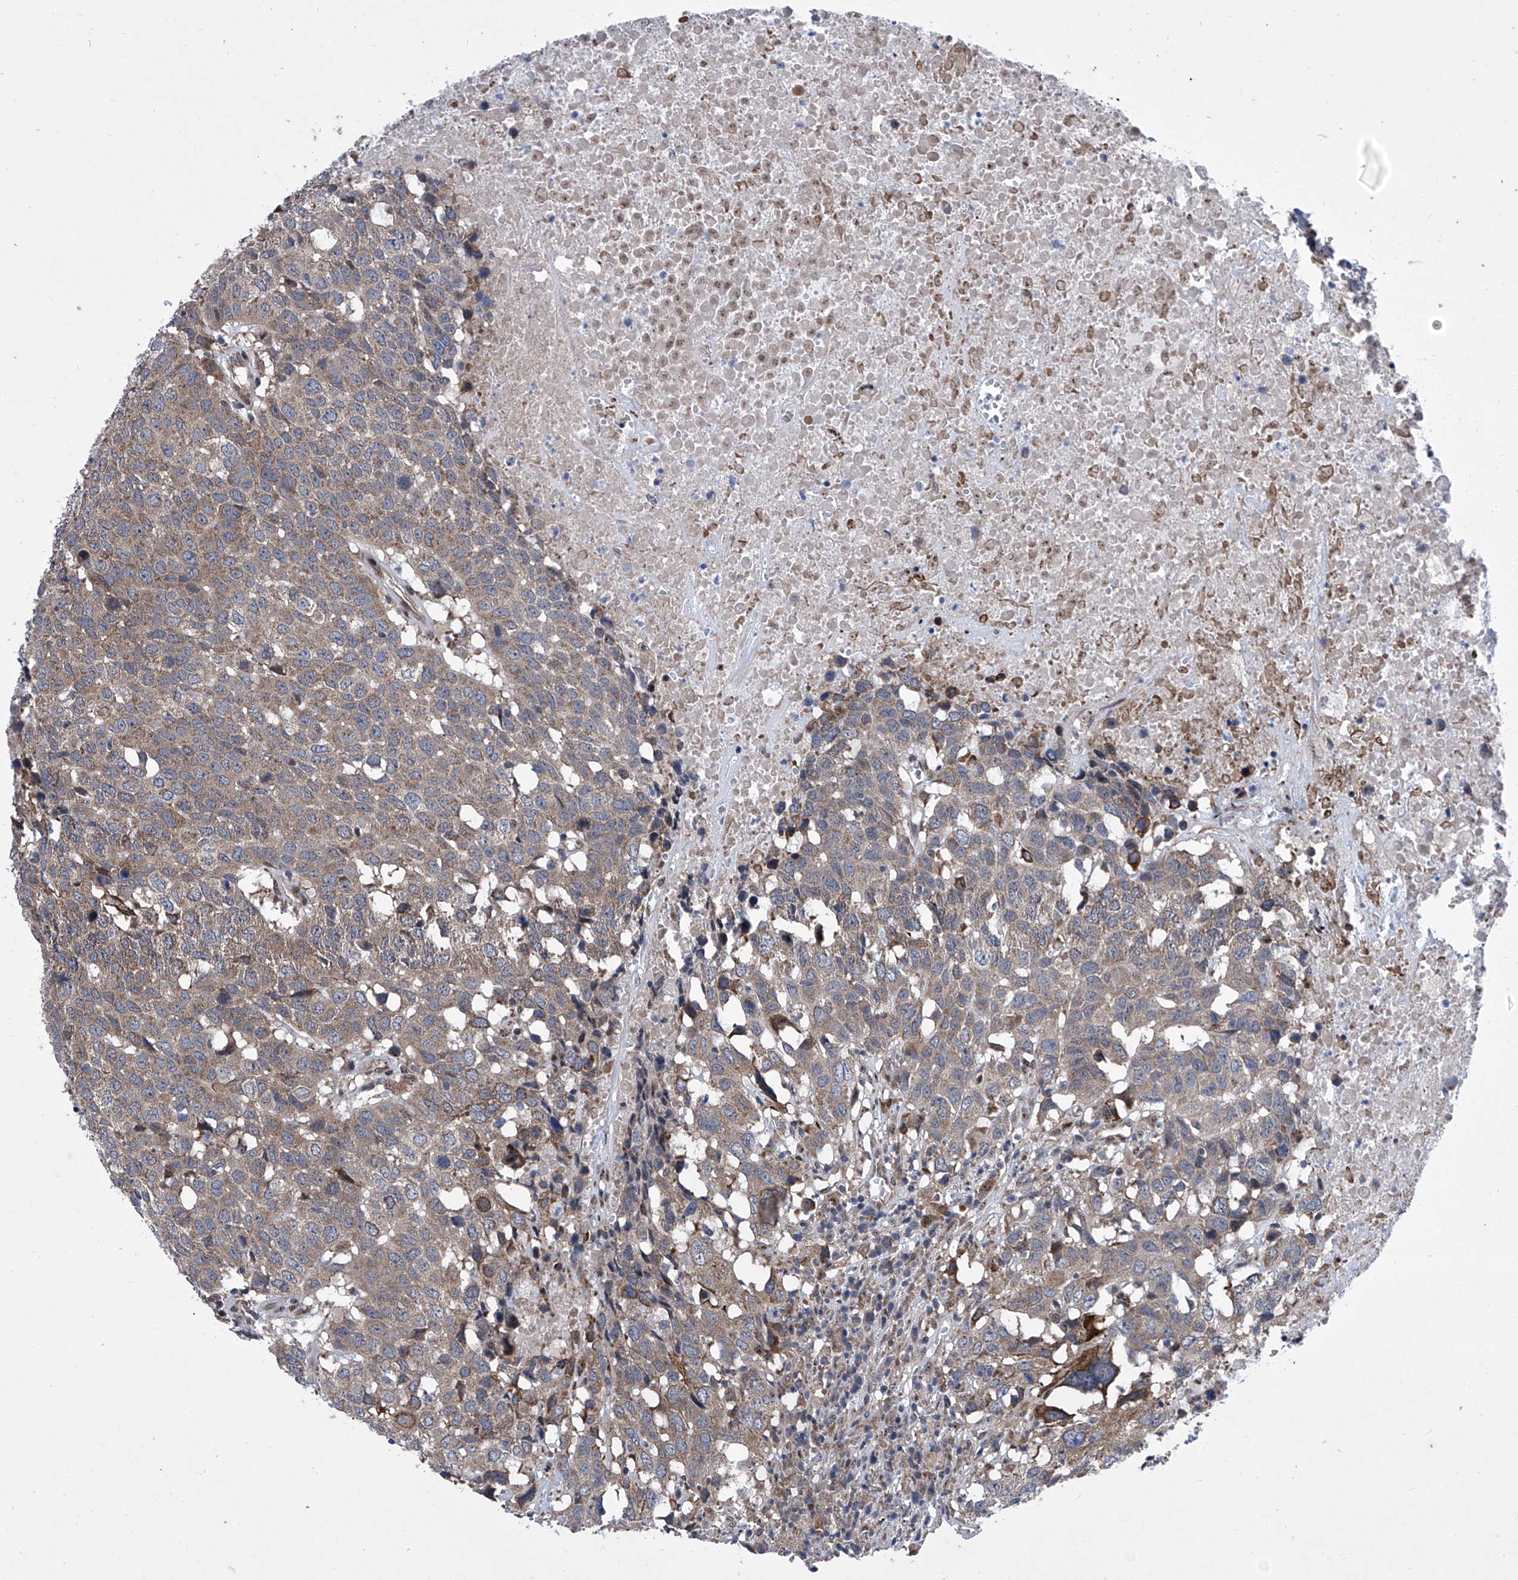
{"staining": {"intensity": "weak", "quantity": ">75%", "location": "cytoplasmic/membranous"}, "tissue": "head and neck cancer", "cell_type": "Tumor cells", "image_type": "cancer", "snomed": [{"axis": "morphology", "description": "Squamous cell carcinoma, NOS"}, {"axis": "topography", "description": "Head-Neck"}], "caption": "Brown immunohistochemical staining in human head and neck cancer shows weak cytoplasmic/membranous expression in about >75% of tumor cells. (Stains: DAB in brown, nuclei in blue, Microscopy: brightfield microscopy at high magnification).", "gene": "KTI12", "patient": {"sex": "male", "age": 66}}